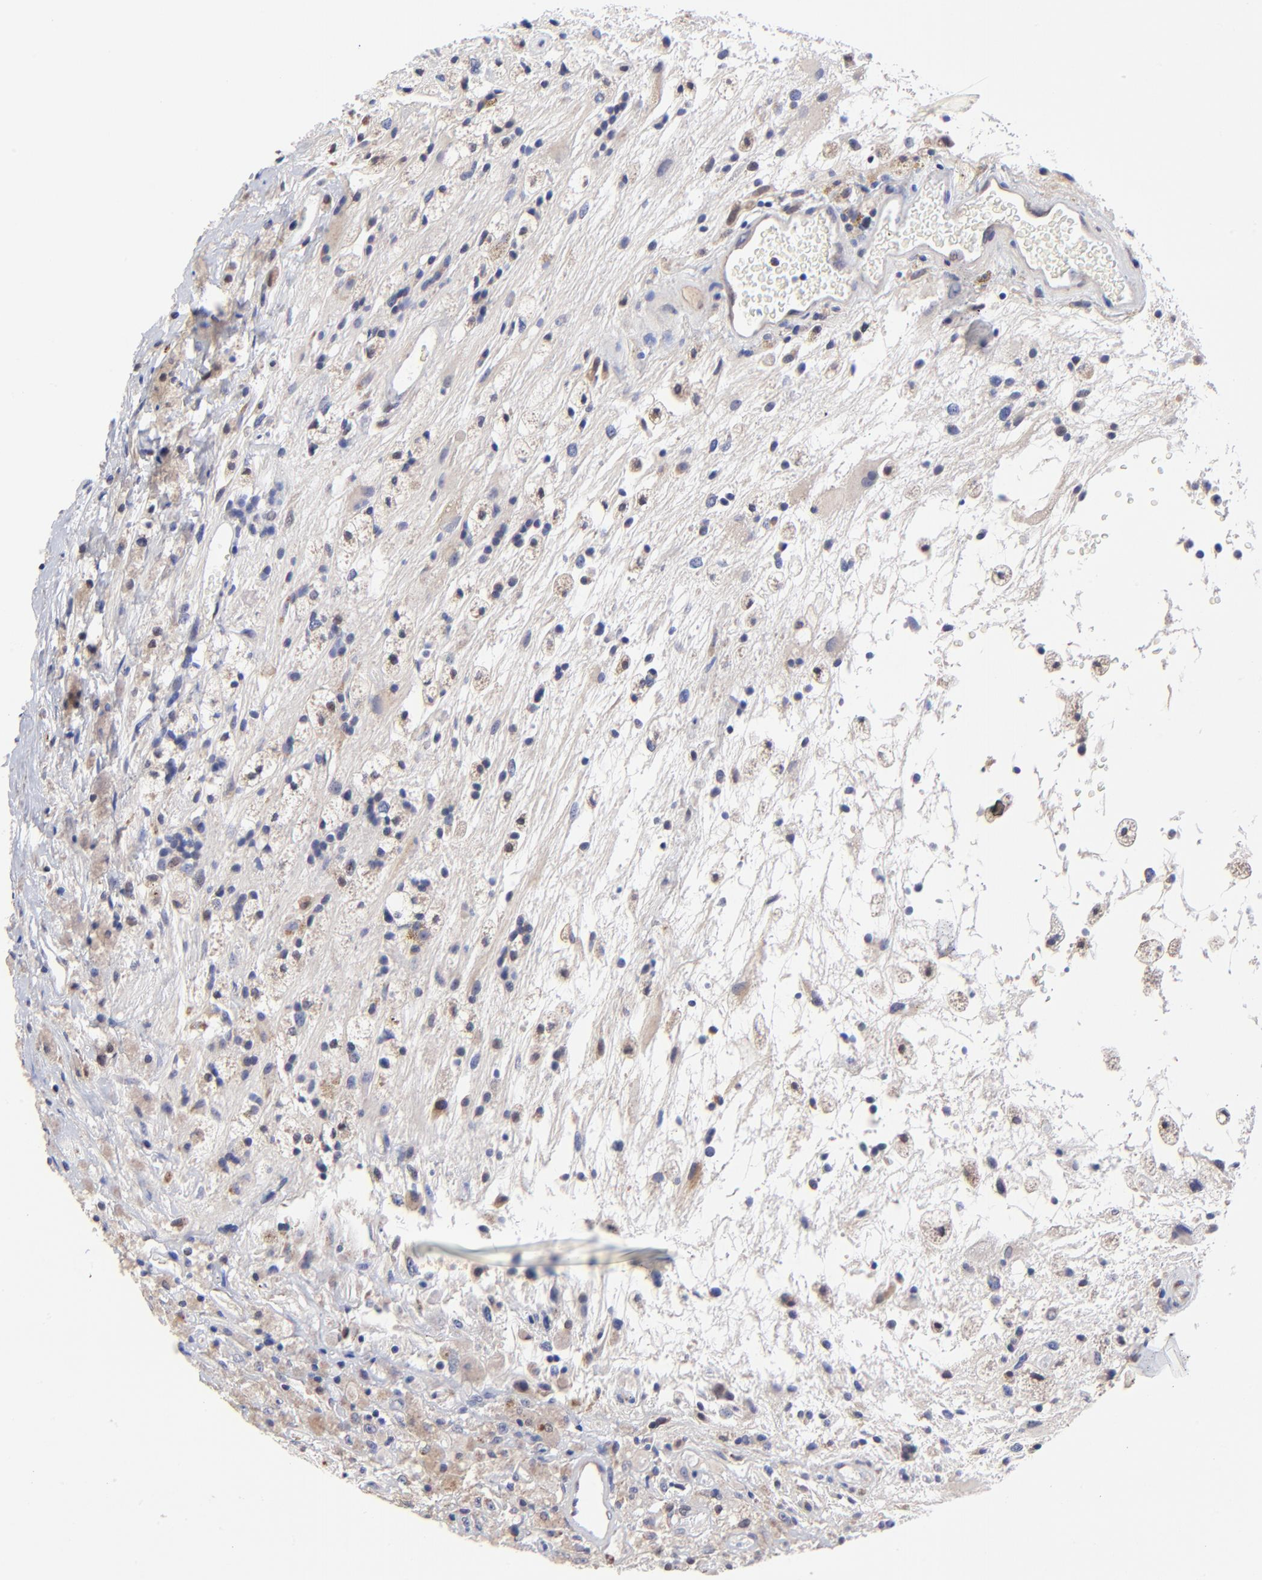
{"staining": {"intensity": "weak", "quantity": "<25%", "location": "cytoplasmic/membranous"}, "tissue": "glioma", "cell_type": "Tumor cells", "image_type": "cancer", "snomed": [{"axis": "morphology", "description": "Glioma, malignant, High grade"}, {"axis": "topography", "description": "Brain"}], "caption": "Immunohistochemistry histopathology image of human malignant glioma (high-grade) stained for a protein (brown), which shows no expression in tumor cells.", "gene": "FBXL12", "patient": {"sex": "male", "age": 48}}